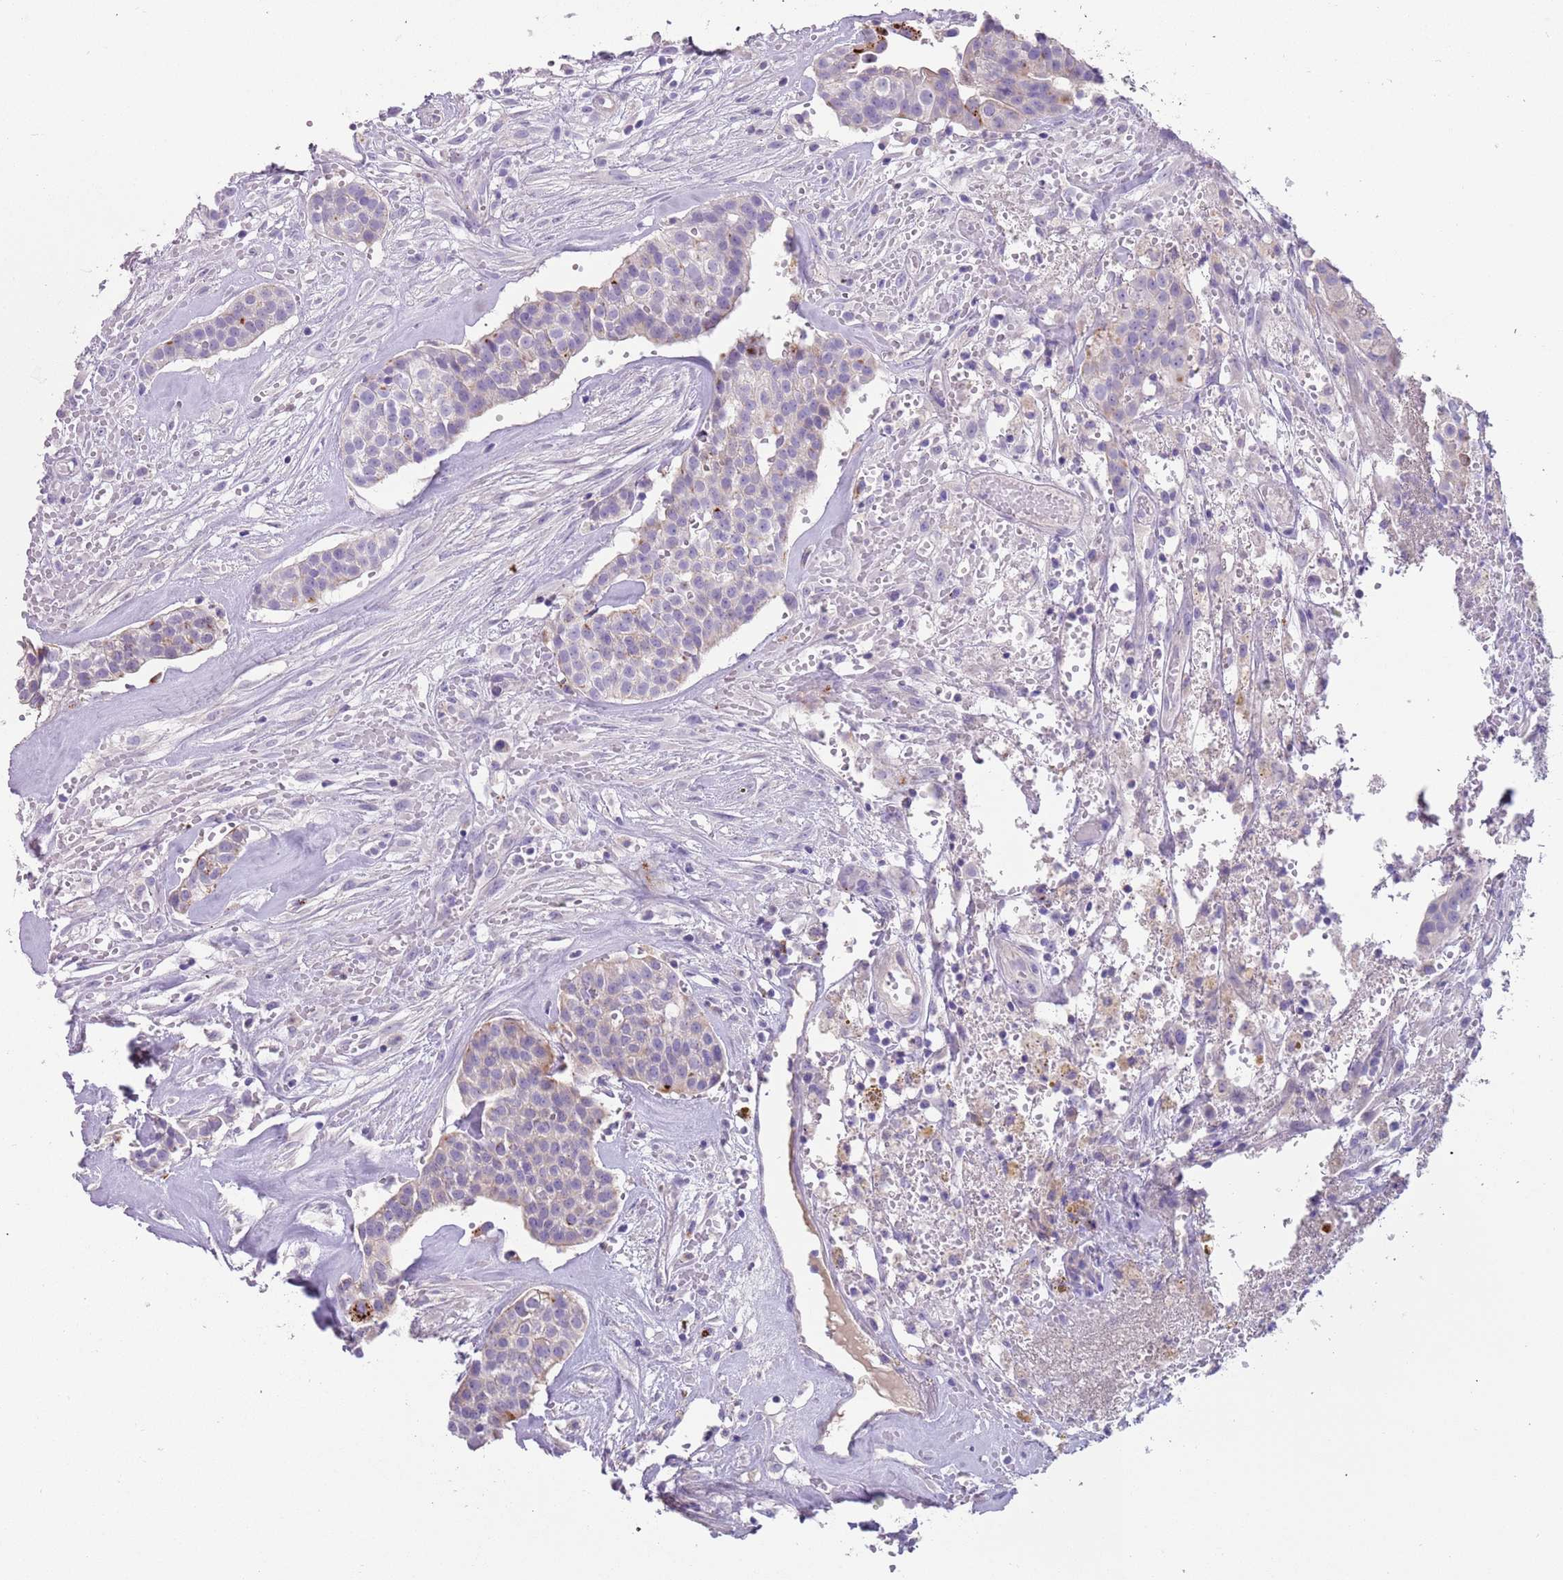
{"staining": {"intensity": "negative", "quantity": "none", "location": "none"}, "tissue": "head and neck cancer", "cell_type": "Tumor cells", "image_type": "cancer", "snomed": [{"axis": "morphology", "description": "Adenocarcinoma, NOS"}, {"axis": "topography", "description": "Head-Neck"}], "caption": "The micrograph exhibits no staining of tumor cells in adenocarcinoma (head and neck).", "gene": "LRRN3", "patient": {"sex": "male", "age": 81}}